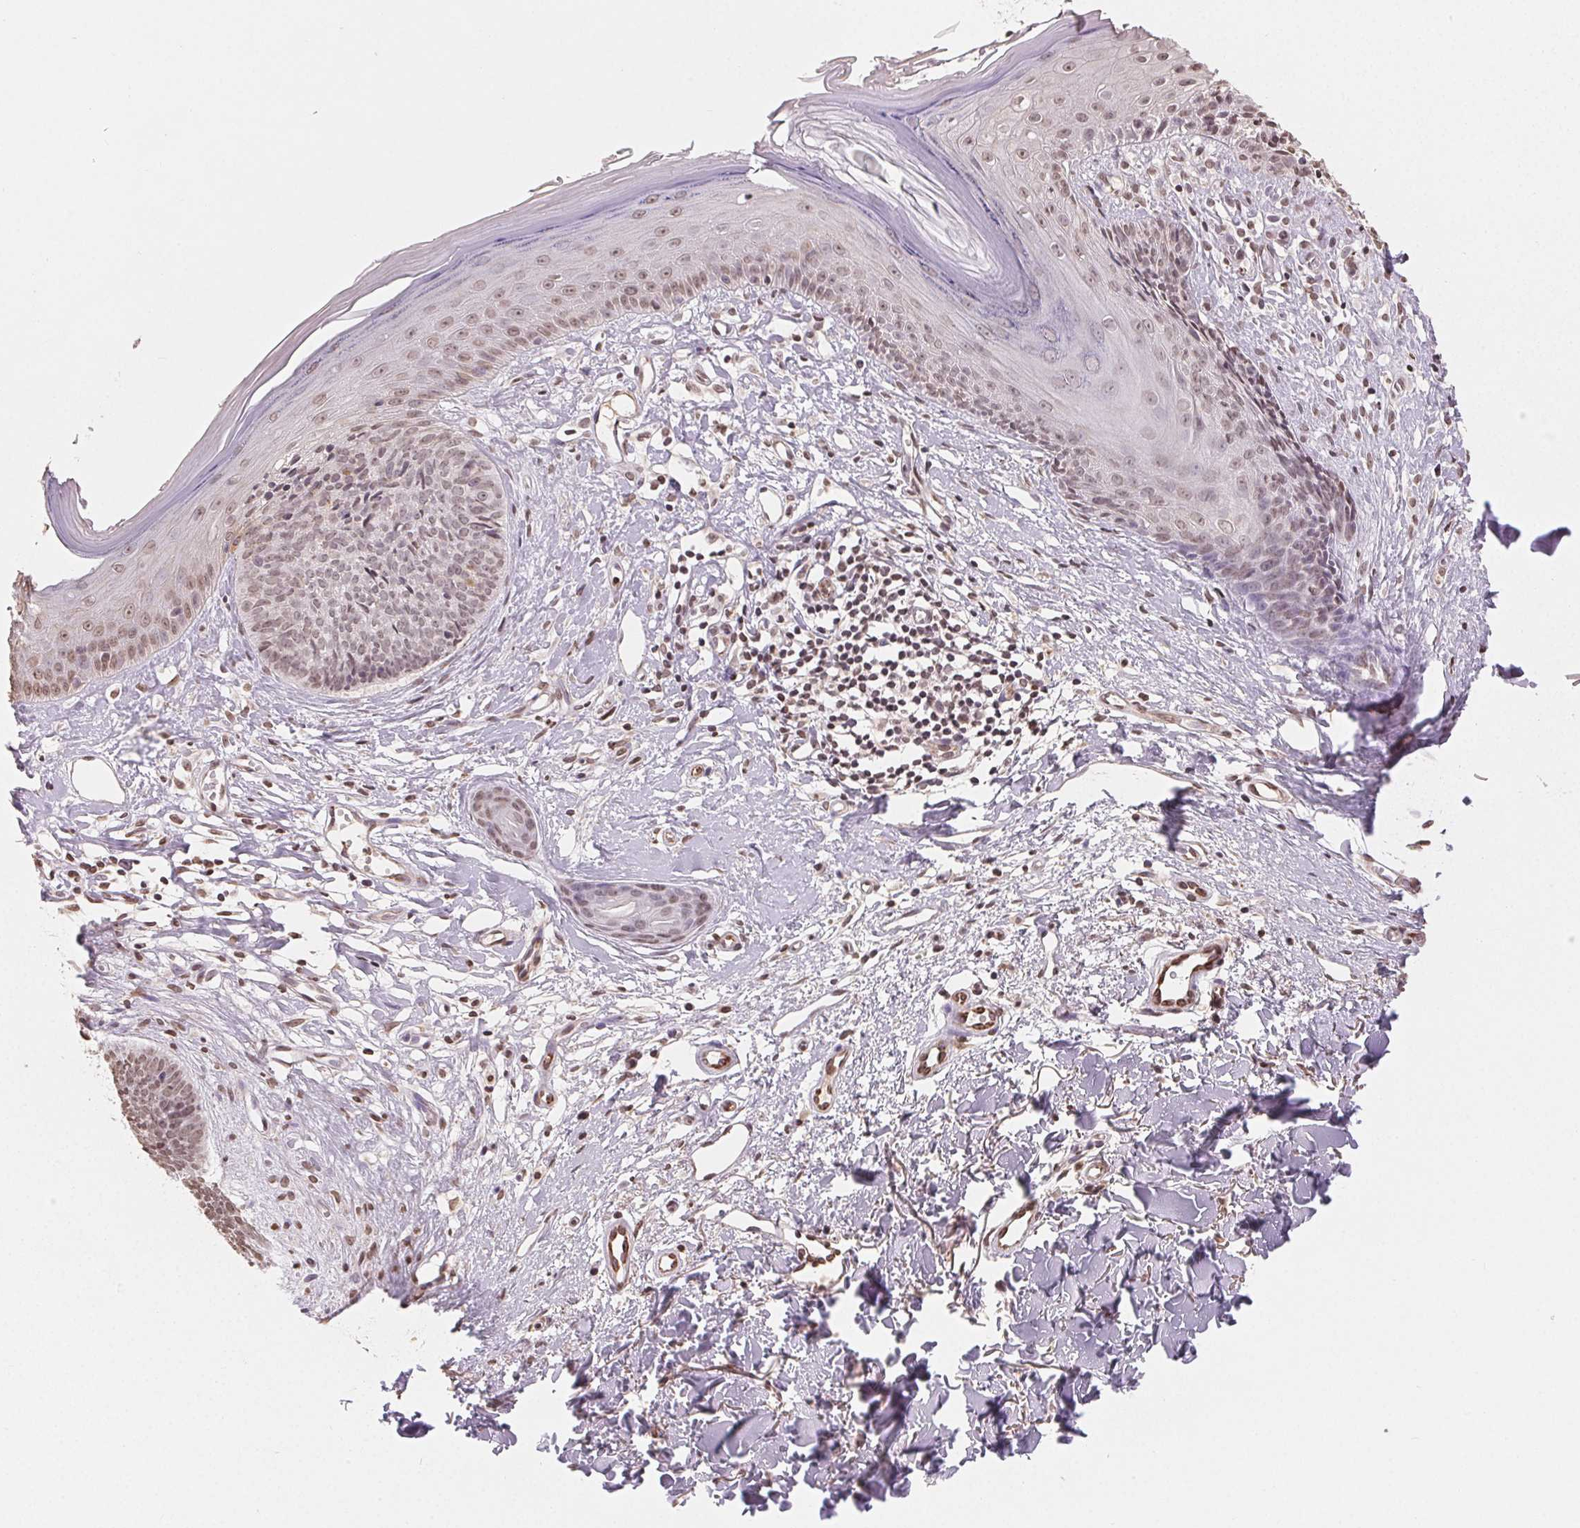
{"staining": {"intensity": "weak", "quantity": "25%-75%", "location": "nuclear"}, "tissue": "skin cancer", "cell_type": "Tumor cells", "image_type": "cancer", "snomed": [{"axis": "morphology", "description": "Basal cell carcinoma"}, {"axis": "topography", "description": "Skin"}], "caption": "This image displays IHC staining of human skin cancer (basal cell carcinoma), with low weak nuclear staining in approximately 25%-75% of tumor cells.", "gene": "TBP", "patient": {"sex": "male", "age": 51}}